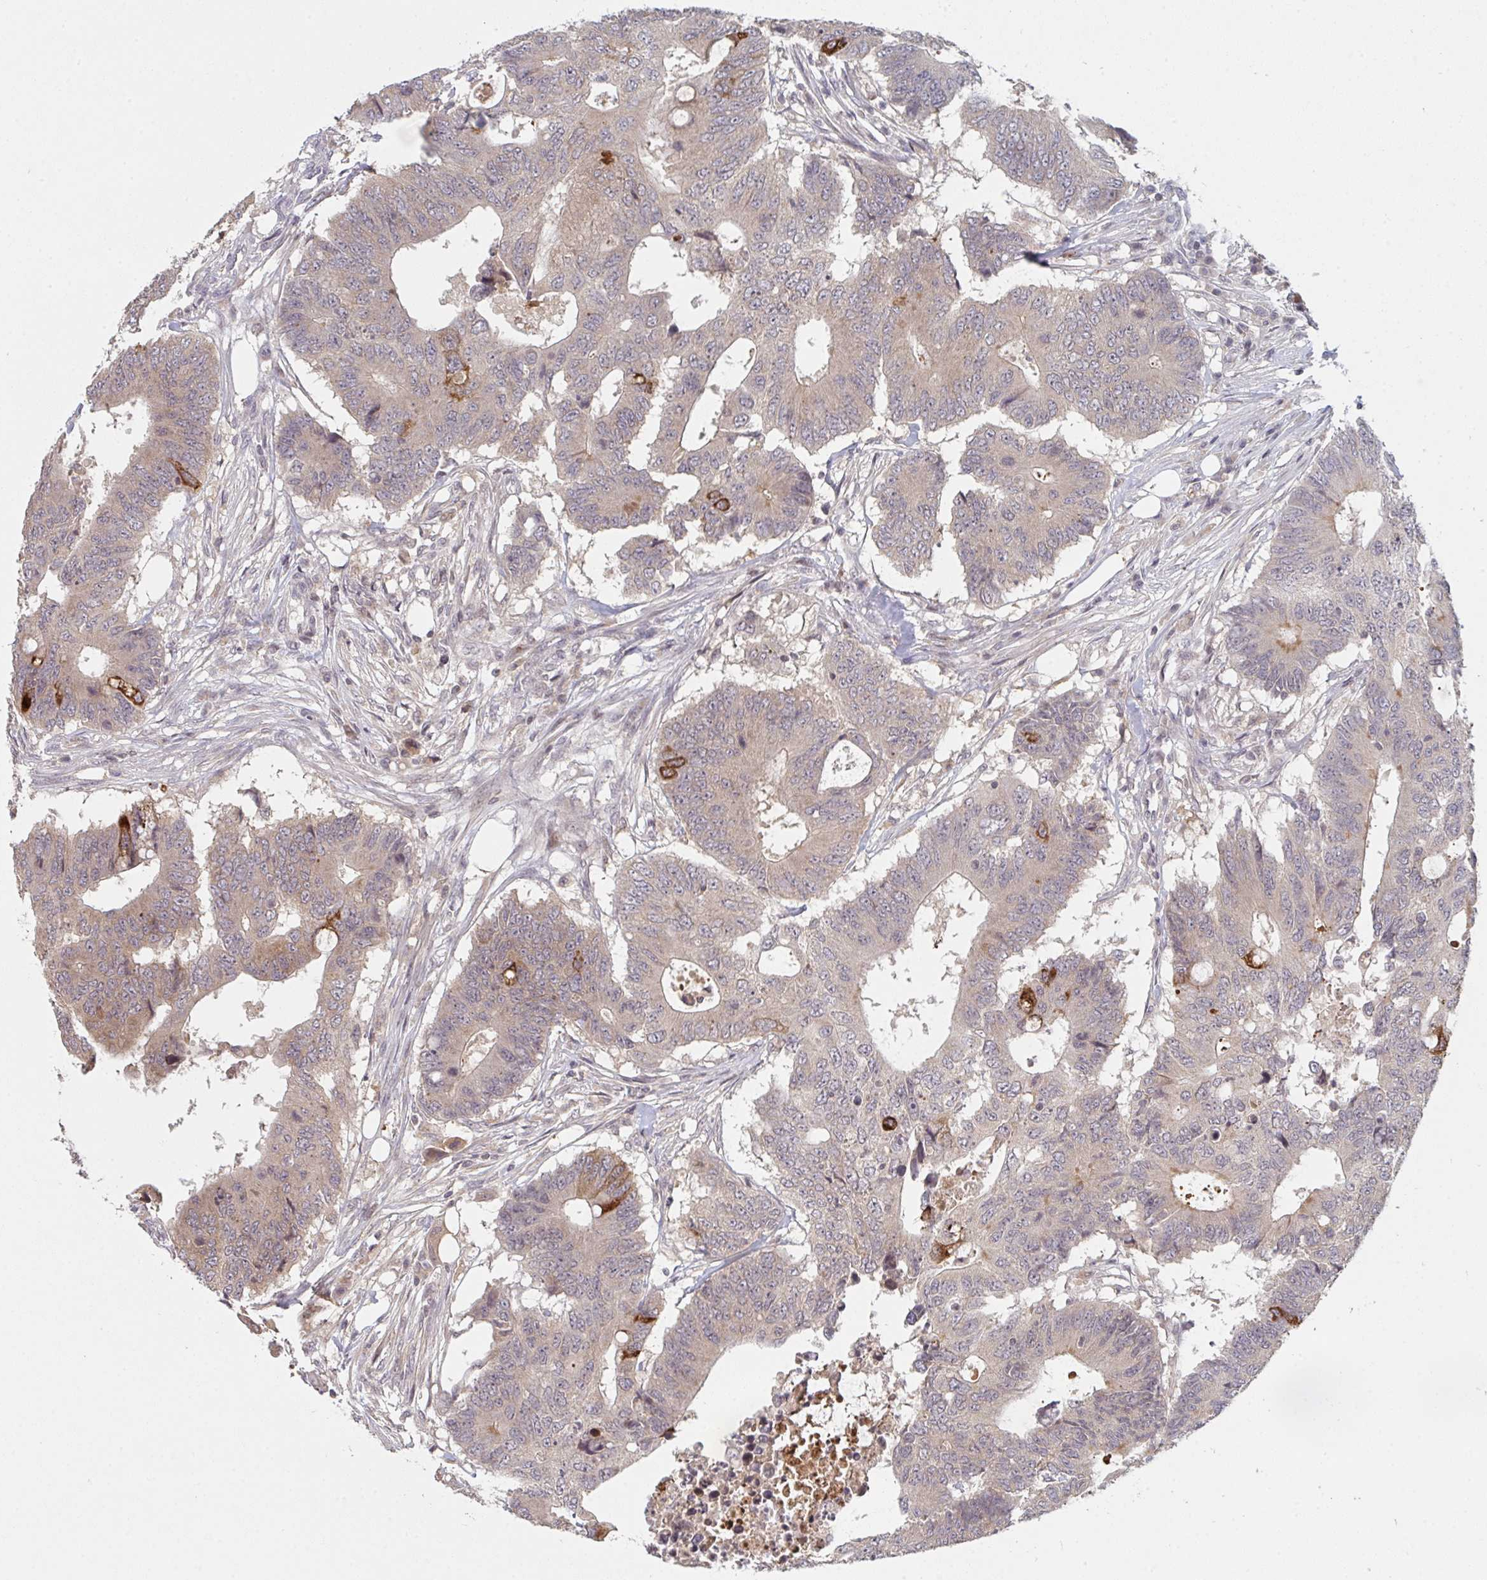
{"staining": {"intensity": "strong", "quantity": "<25%", "location": "cytoplasmic/membranous"}, "tissue": "colorectal cancer", "cell_type": "Tumor cells", "image_type": "cancer", "snomed": [{"axis": "morphology", "description": "Adenocarcinoma, NOS"}, {"axis": "topography", "description": "Colon"}], "caption": "Colorectal adenocarcinoma tissue reveals strong cytoplasmic/membranous expression in about <25% of tumor cells", "gene": "DCST1", "patient": {"sex": "male", "age": 71}}